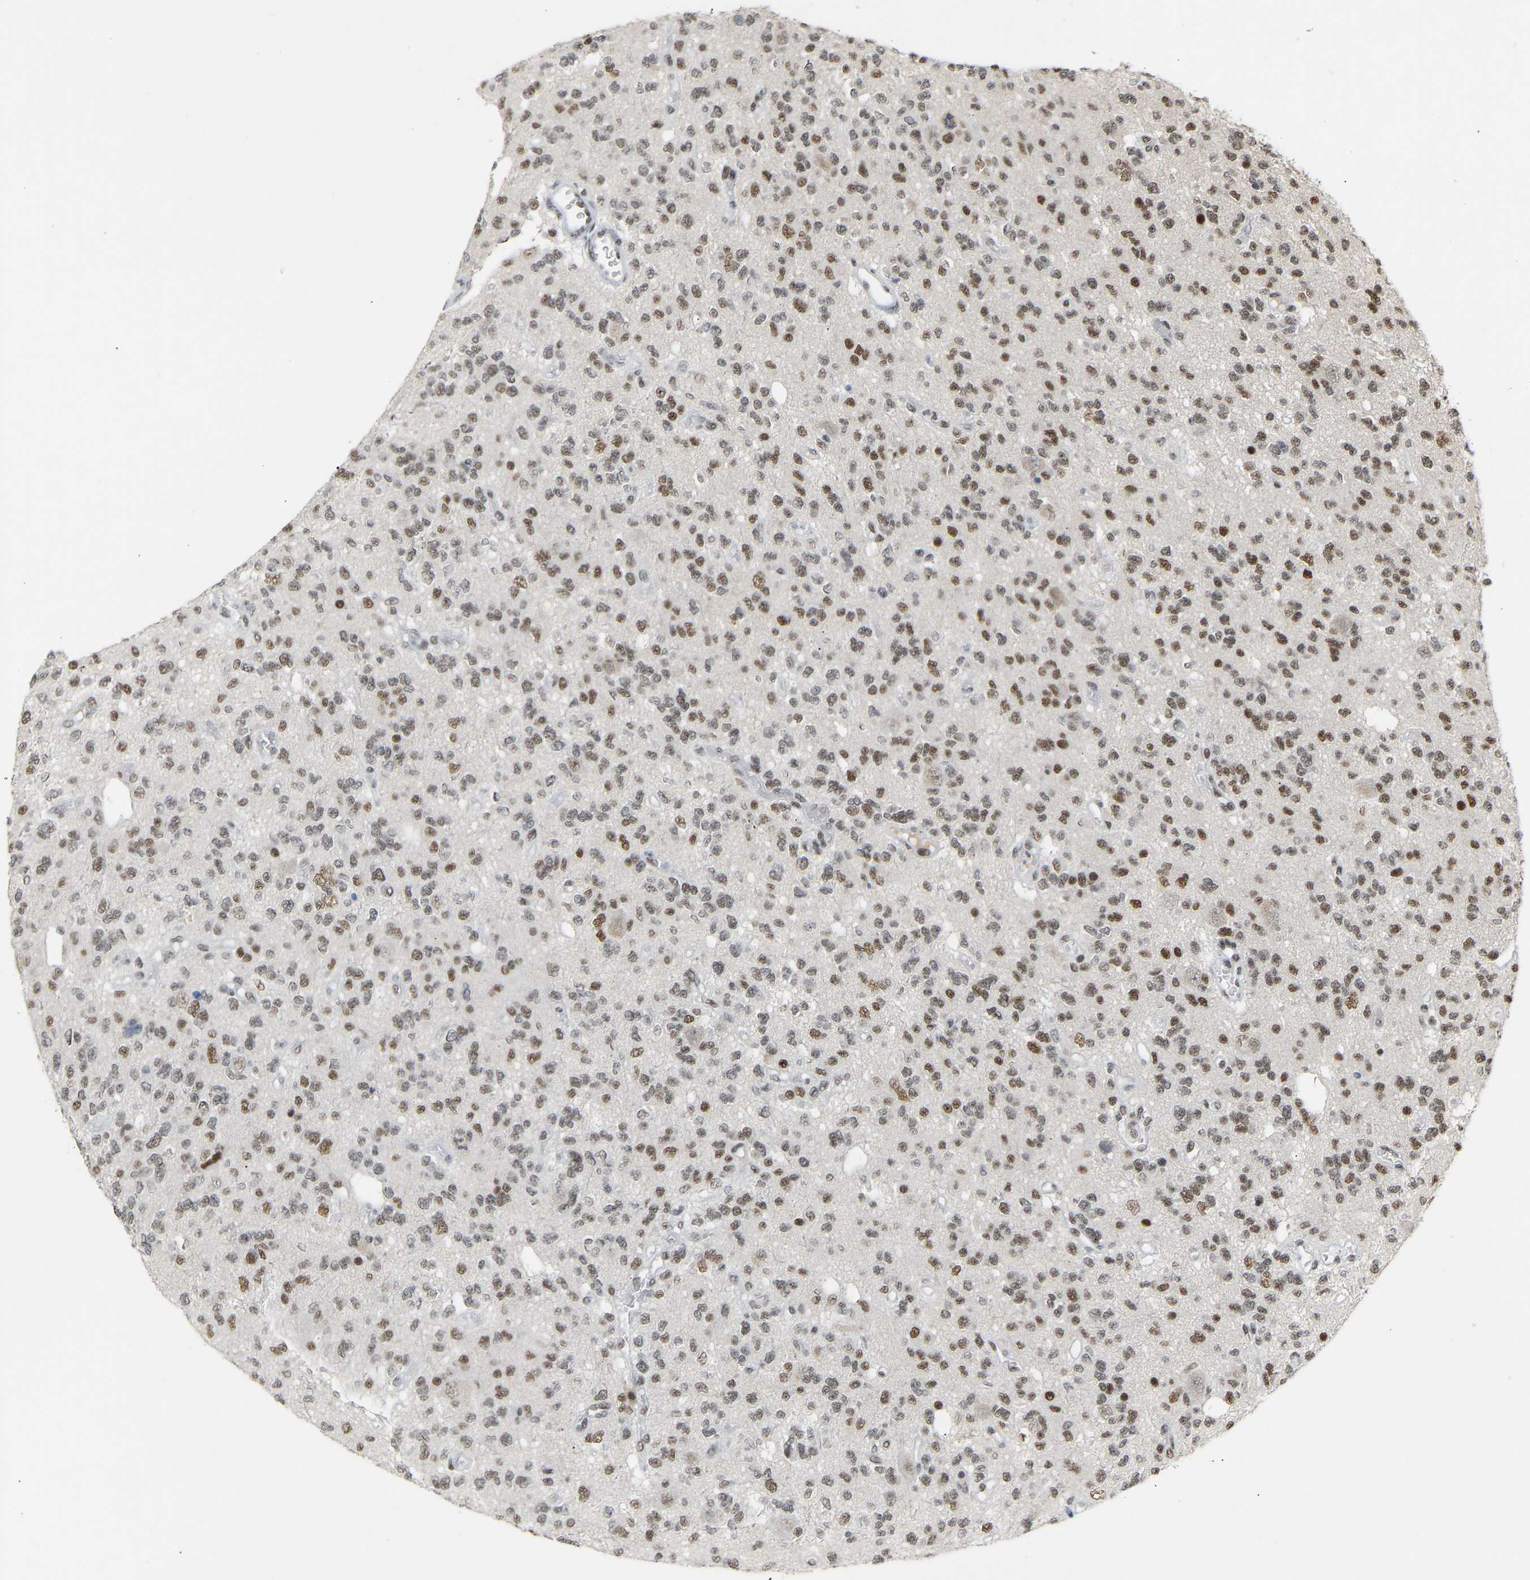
{"staining": {"intensity": "moderate", "quantity": ">75%", "location": "nuclear"}, "tissue": "glioma", "cell_type": "Tumor cells", "image_type": "cancer", "snomed": [{"axis": "morphology", "description": "Glioma, malignant, Low grade"}, {"axis": "topography", "description": "Brain"}], "caption": "A high-resolution micrograph shows immunohistochemistry staining of glioma, which reveals moderate nuclear positivity in approximately >75% of tumor cells.", "gene": "NELFB", "patient": {"sex": "male", "age": 38}}